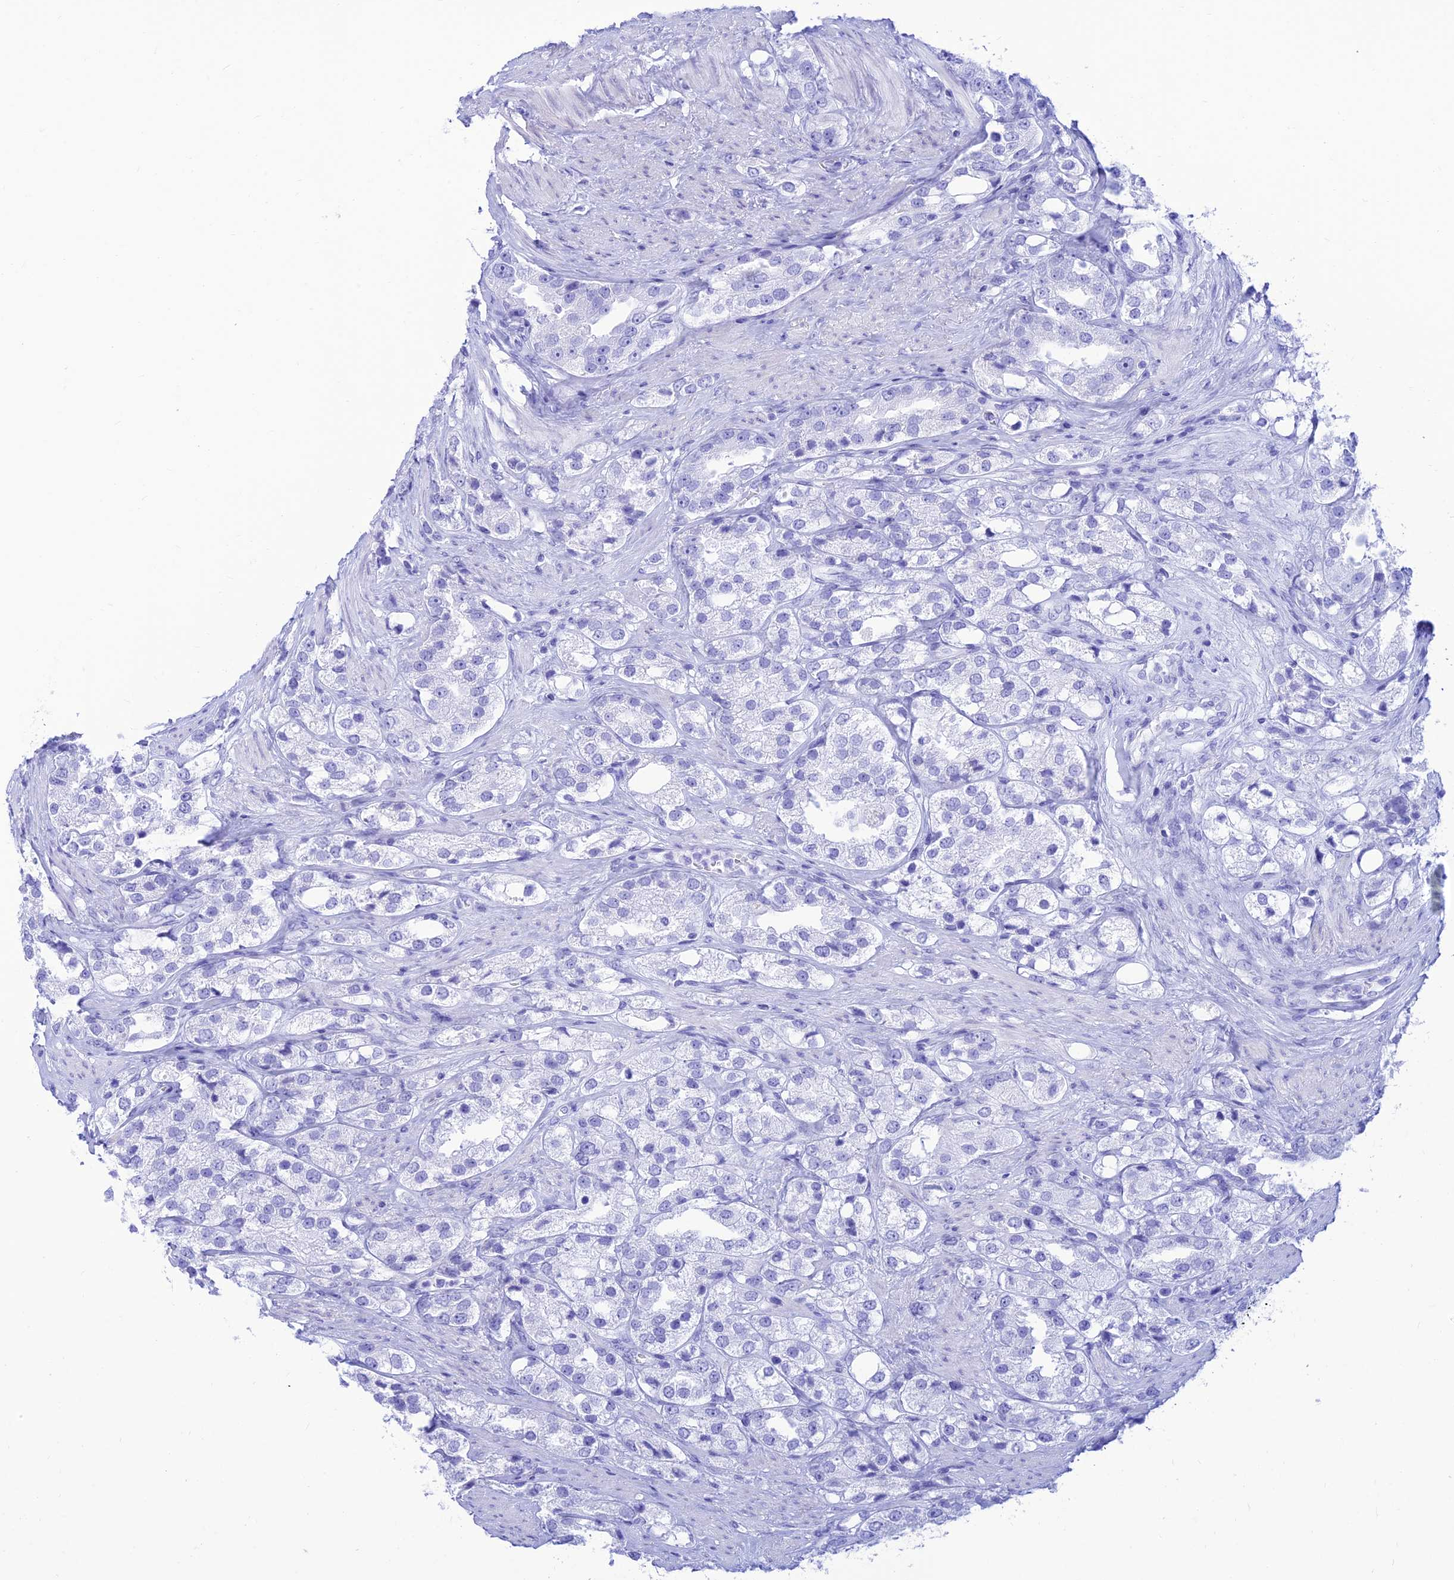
{"staining": {"intensity": "negative", "quantity": "none", "location": "none"}, "tissue": "prostate cancer", "cell_type": "Tumor cells", "image_type": "cancer", "snomed": [{"axis": "morphology", "description": "Adenocarcinoma, NOS"}, {"axis": "topography", "description": "Prostate"}], "caption": "This histopathology image is of adenocarcinoma (prostate) stained with immunohistochemistry (IHC) to label a protein in brown with the nuclei are counter-stained blue. There is no positivity in tumor cells. Nuclei are stained in blue.", "gene": "PRNP", "patient": {"sex": "male", "age": 79}}